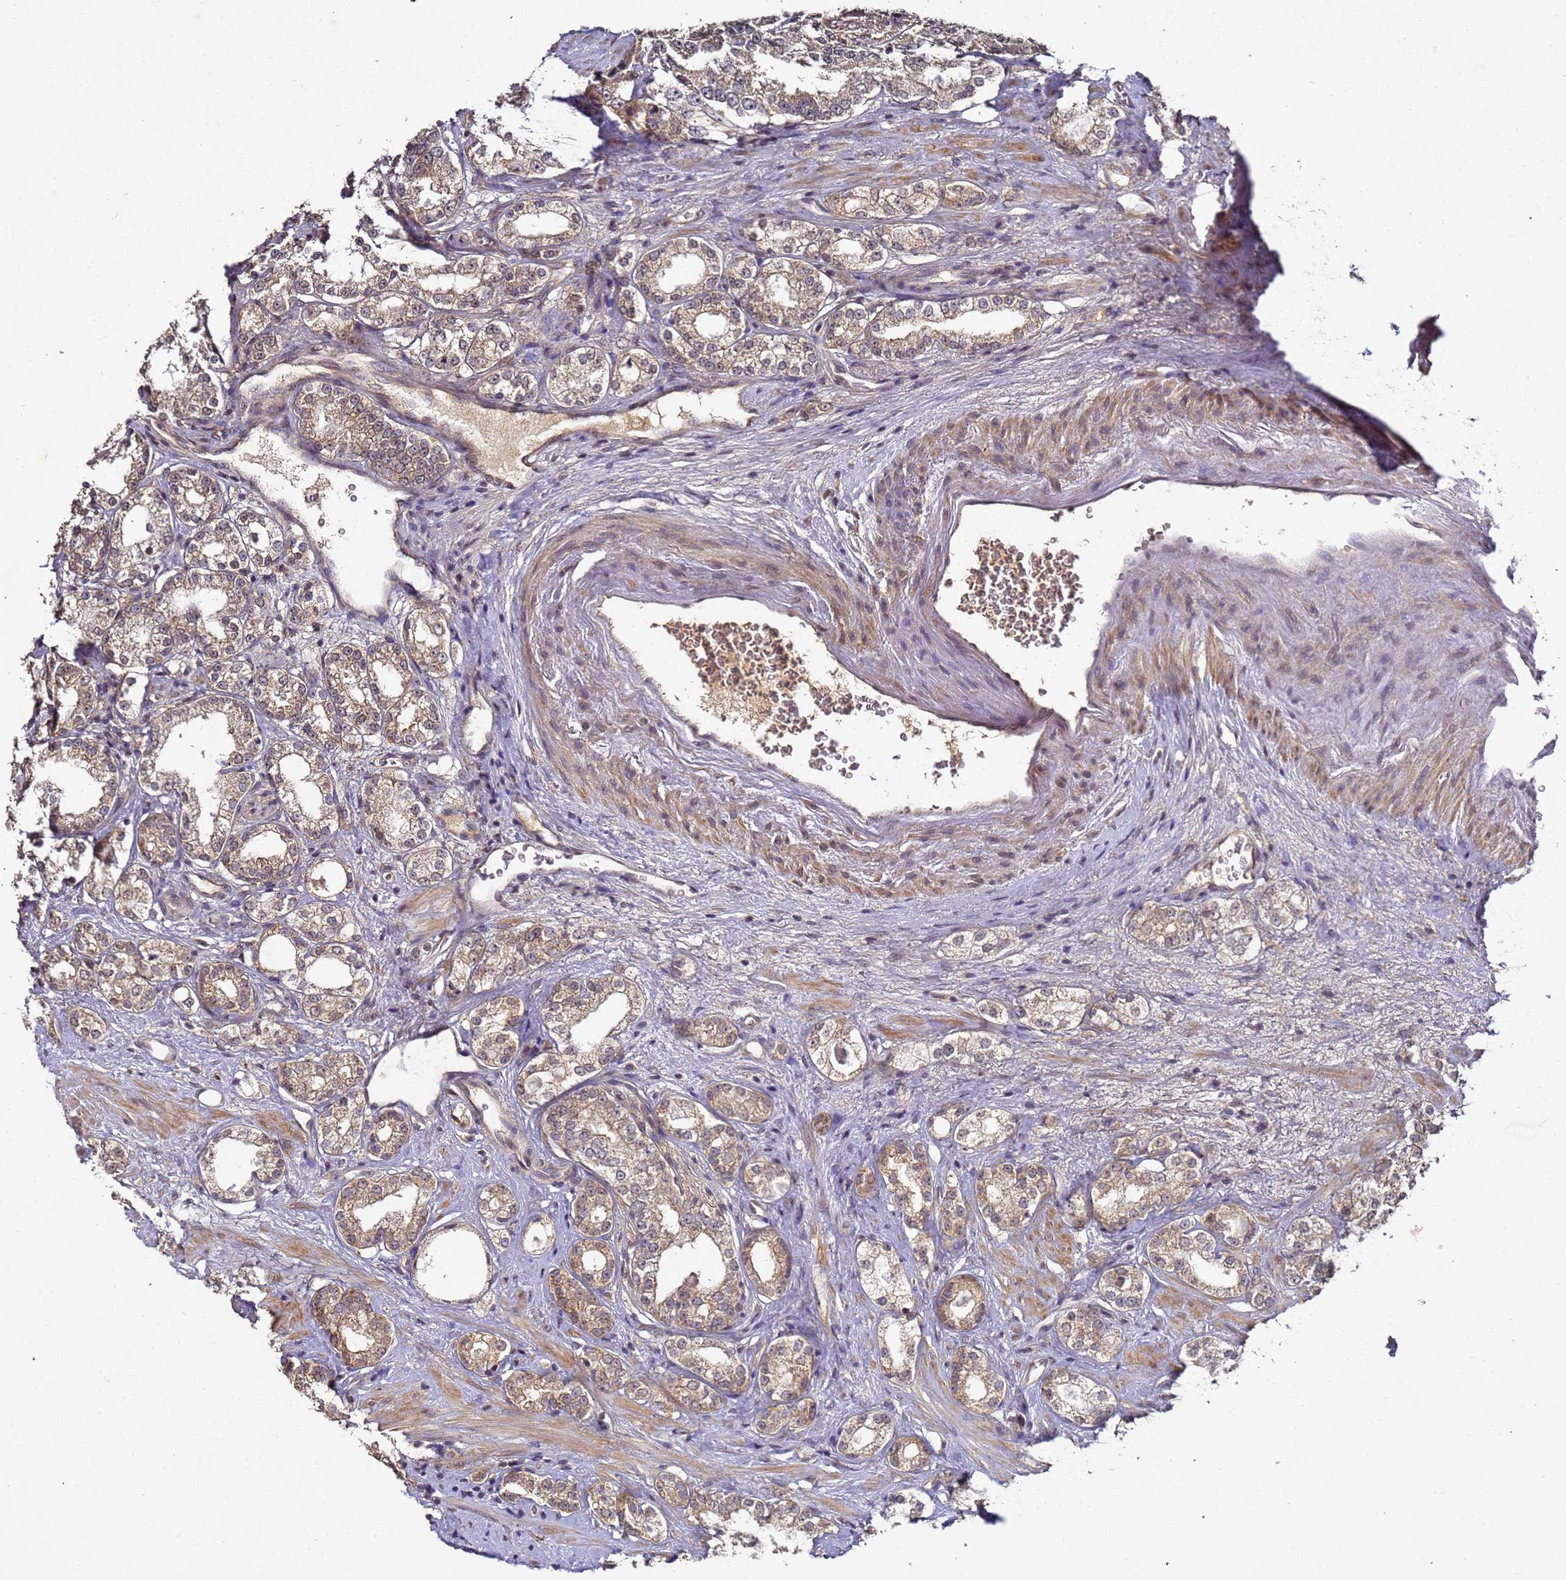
{"staining": {"intensity": "moderate", "quantity": ">75%", "location": "cytoplasmic/membranous"}, "tissue": "prostate cancer", "cell_type": "Tumor cells", "image_type": "cancer", "snomed": [{"axis": "morphology", "description": "Normal tissue, NOS"}, {"axis": "morphology", "description": "Adenocarcinoma, High grade"}, {"axis": "topography", "description": "Prostate"}], "caption": "There is medium levels of moderate cytoplasmic/membranous staining in tumor cells of prostate cancer (adenocarcinoma (high-grade)), as demonstrated by immunohistochemical staining (brown color).", "gene": "ANKRD17", "patient": {"sex": "male", "age": 83}}